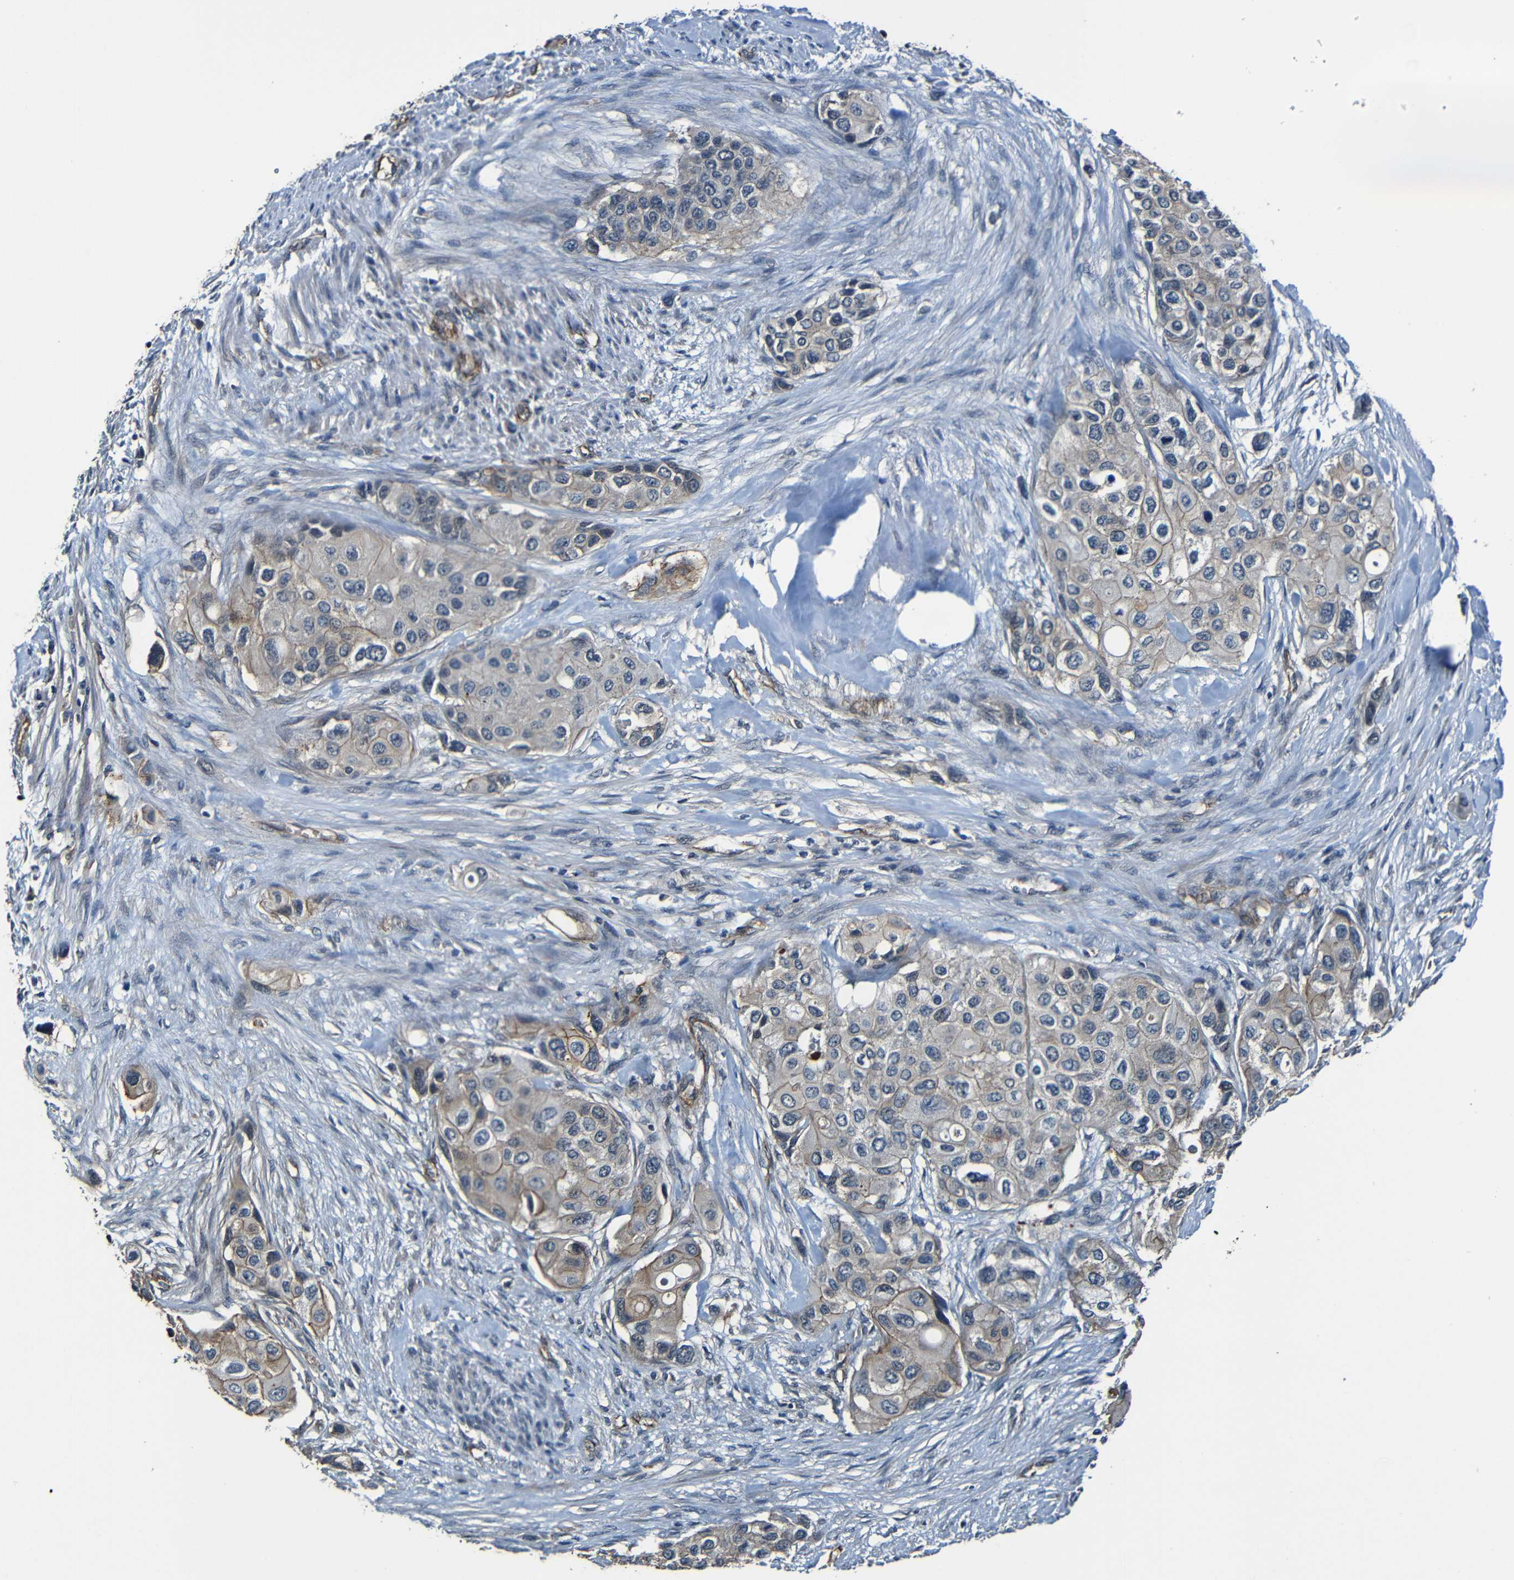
{"staining": {"intensity": "weak", "quantity": "25%-75%", "location": "cytoplasmic/membranous"}, "tissue": "urothelial cancer", "cell_type": "Tumor cells", "image_type": "cancer", "snomed": [{"axis": "morphology", "description": "Urothelial carcinoma, High grade"}, {"axis": "topography", "description": "Urinary bladder"}], "caption": "Protein staining of urothelial cancer tissue demonstrates weak cytoplasmic/membranous staining in about 25%-75% of tumor cells. Ihc stains the protein of interest in brown and the nuclei are stained blue.", "gene": "LGR5", "patient": {"sex": "female", "age": 56}}